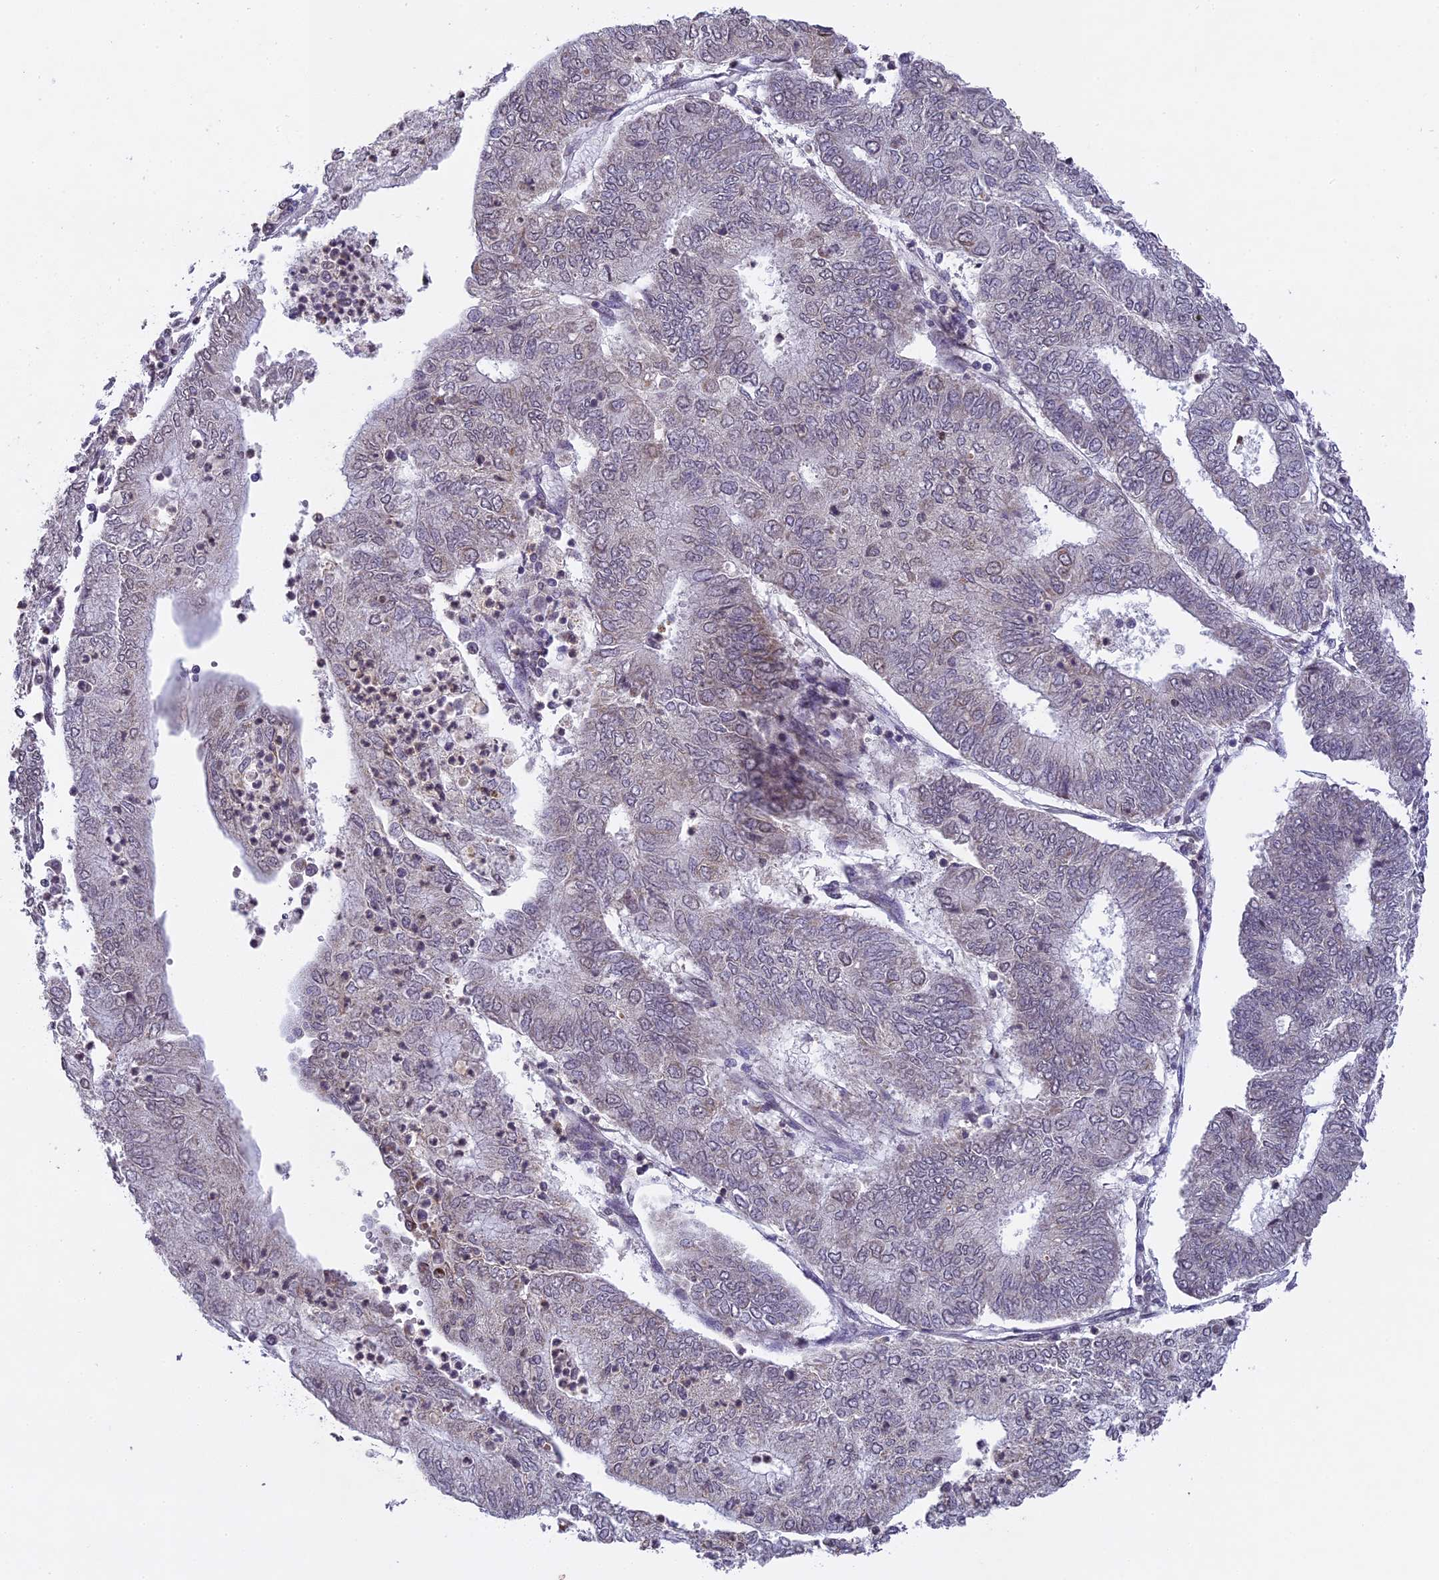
{"staining": {"intensity": "weak", "quantity": "<25%", "location": "cytoplasmic/membranous"}, "tissue": "endometrial cancer", "cell_type": "Tumor cells", "image_type": "cancer", "snomed": [{"axis": "morphology", "description": "Adenocarcinoma, NOS"}, {"axis": "topography", "description": "Endometrium"}], "caption": "A micrograph of human adenocarcinoma (endometrial) is negative for staining in tumor cells. Nuclei are stained in blue.", "gene": "ERG28", "patient": {"sex": "female", "age": 68}}